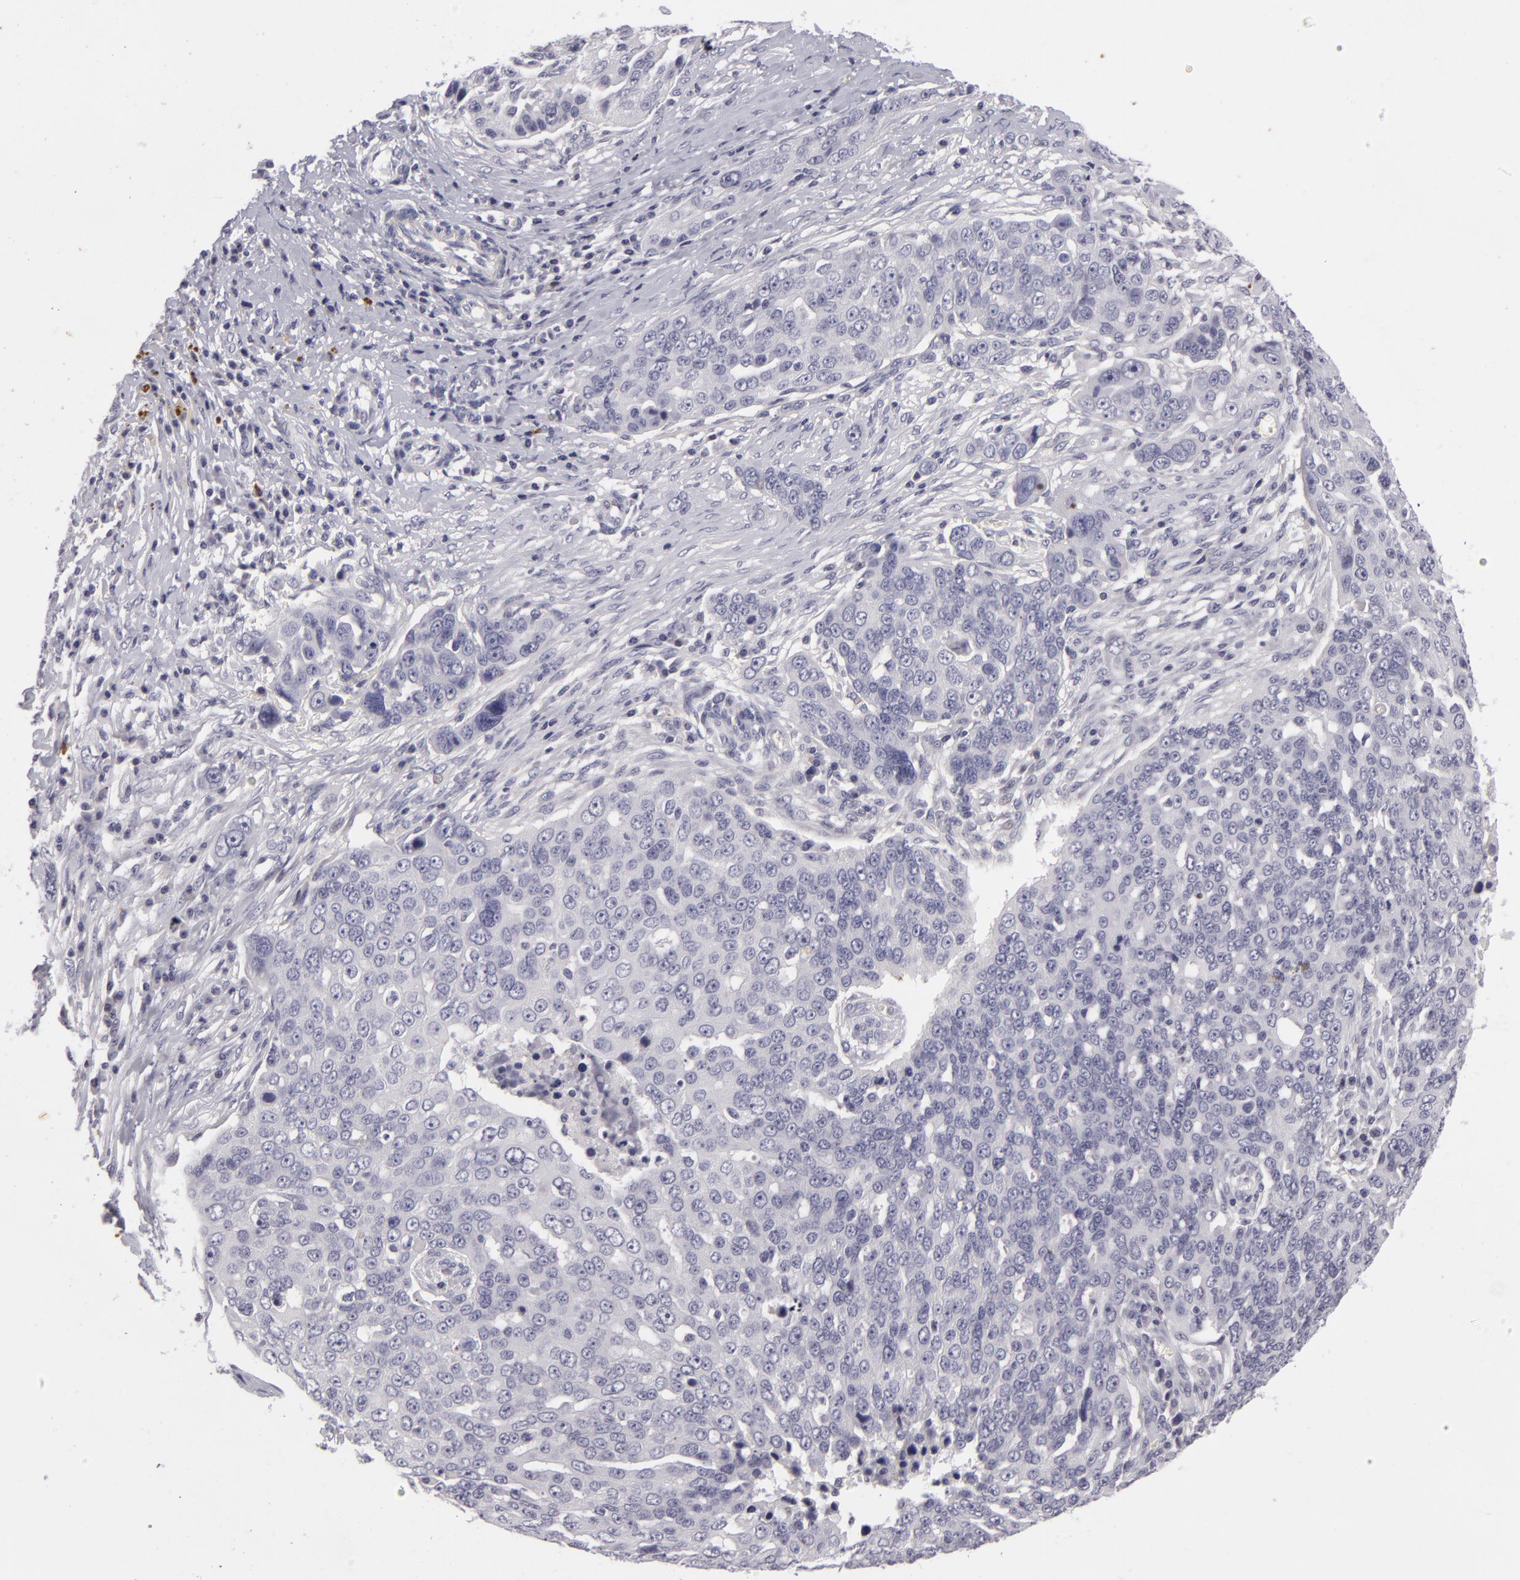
{"staining": {"intensity": "negative", "quantity": "none", "location": "none"}, "tissue": "ovarian cancer", "cell_type": "Tumor cells", "image_type": "cancer", "snomed": [{"axis": "morphology", "description": "Carcinoma, endometroid"}, {"axis": "topography", "description": "Ovary"}], "caption": "Ovarian cancer was stained to show a protein in brown. There is no significant staining in tumor cells.", "gene": "NLGN4X", "patient": {"sex": "female", "age": 75}}